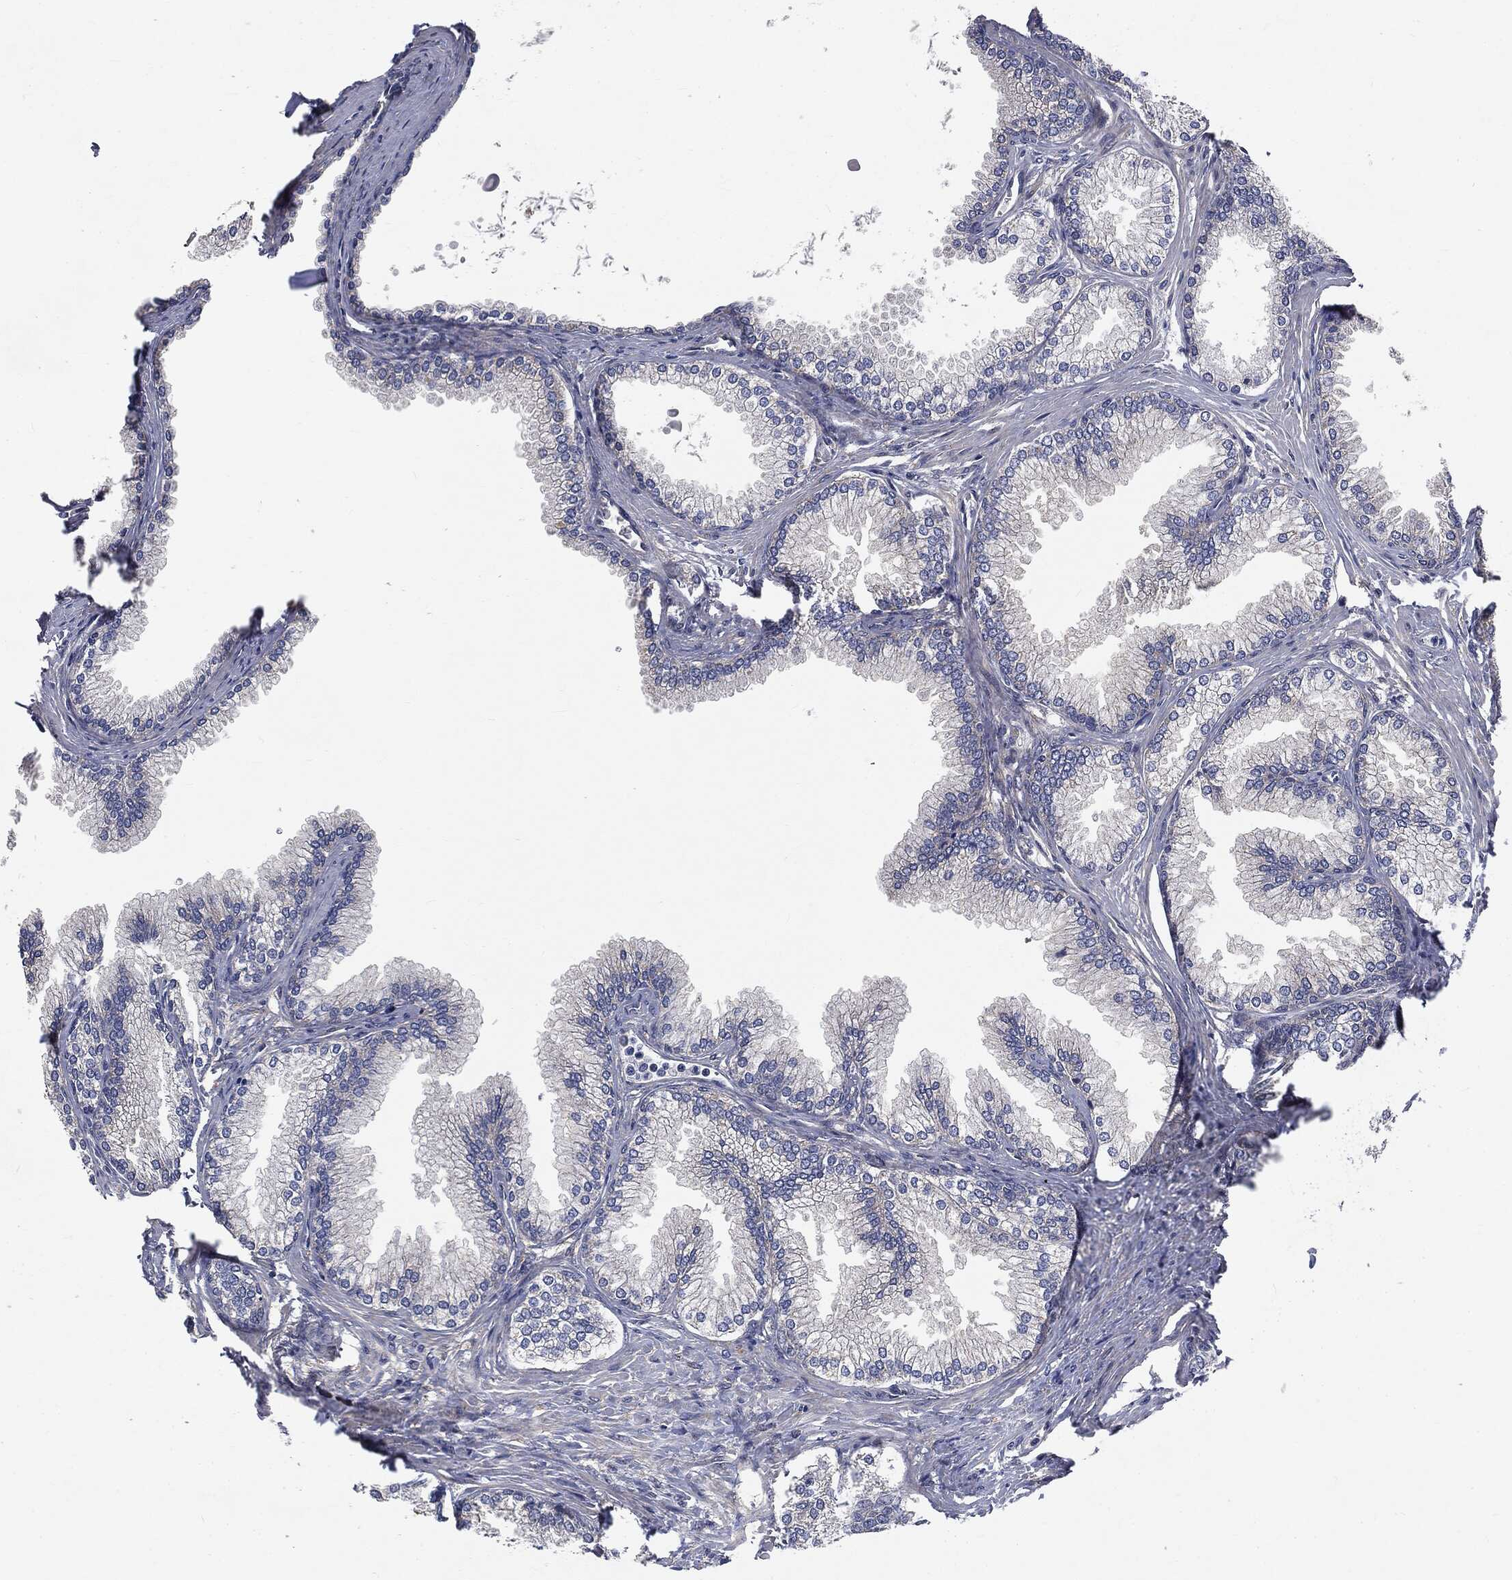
{"staining": {"intensity": "moderate", "quantity": "<25%", "location": "cytoplasmic/membranous"}, "tissue": "prostate", "cell_type": "Glandular cells", "image_type": "normal", "snomed": [{"axis": "morphology", "description": "Normal tissue, NOS"}, {"axis": "topography", "description": "Prostate"}], "caption": "Prostate was stained to show a protein in brown. There is low levels of moderate cytoplasmic/membranous staining in approximately <25% of glandular cells.", "gene": "EPS15L1", "patient": {"sex": "male", "age": 72}}